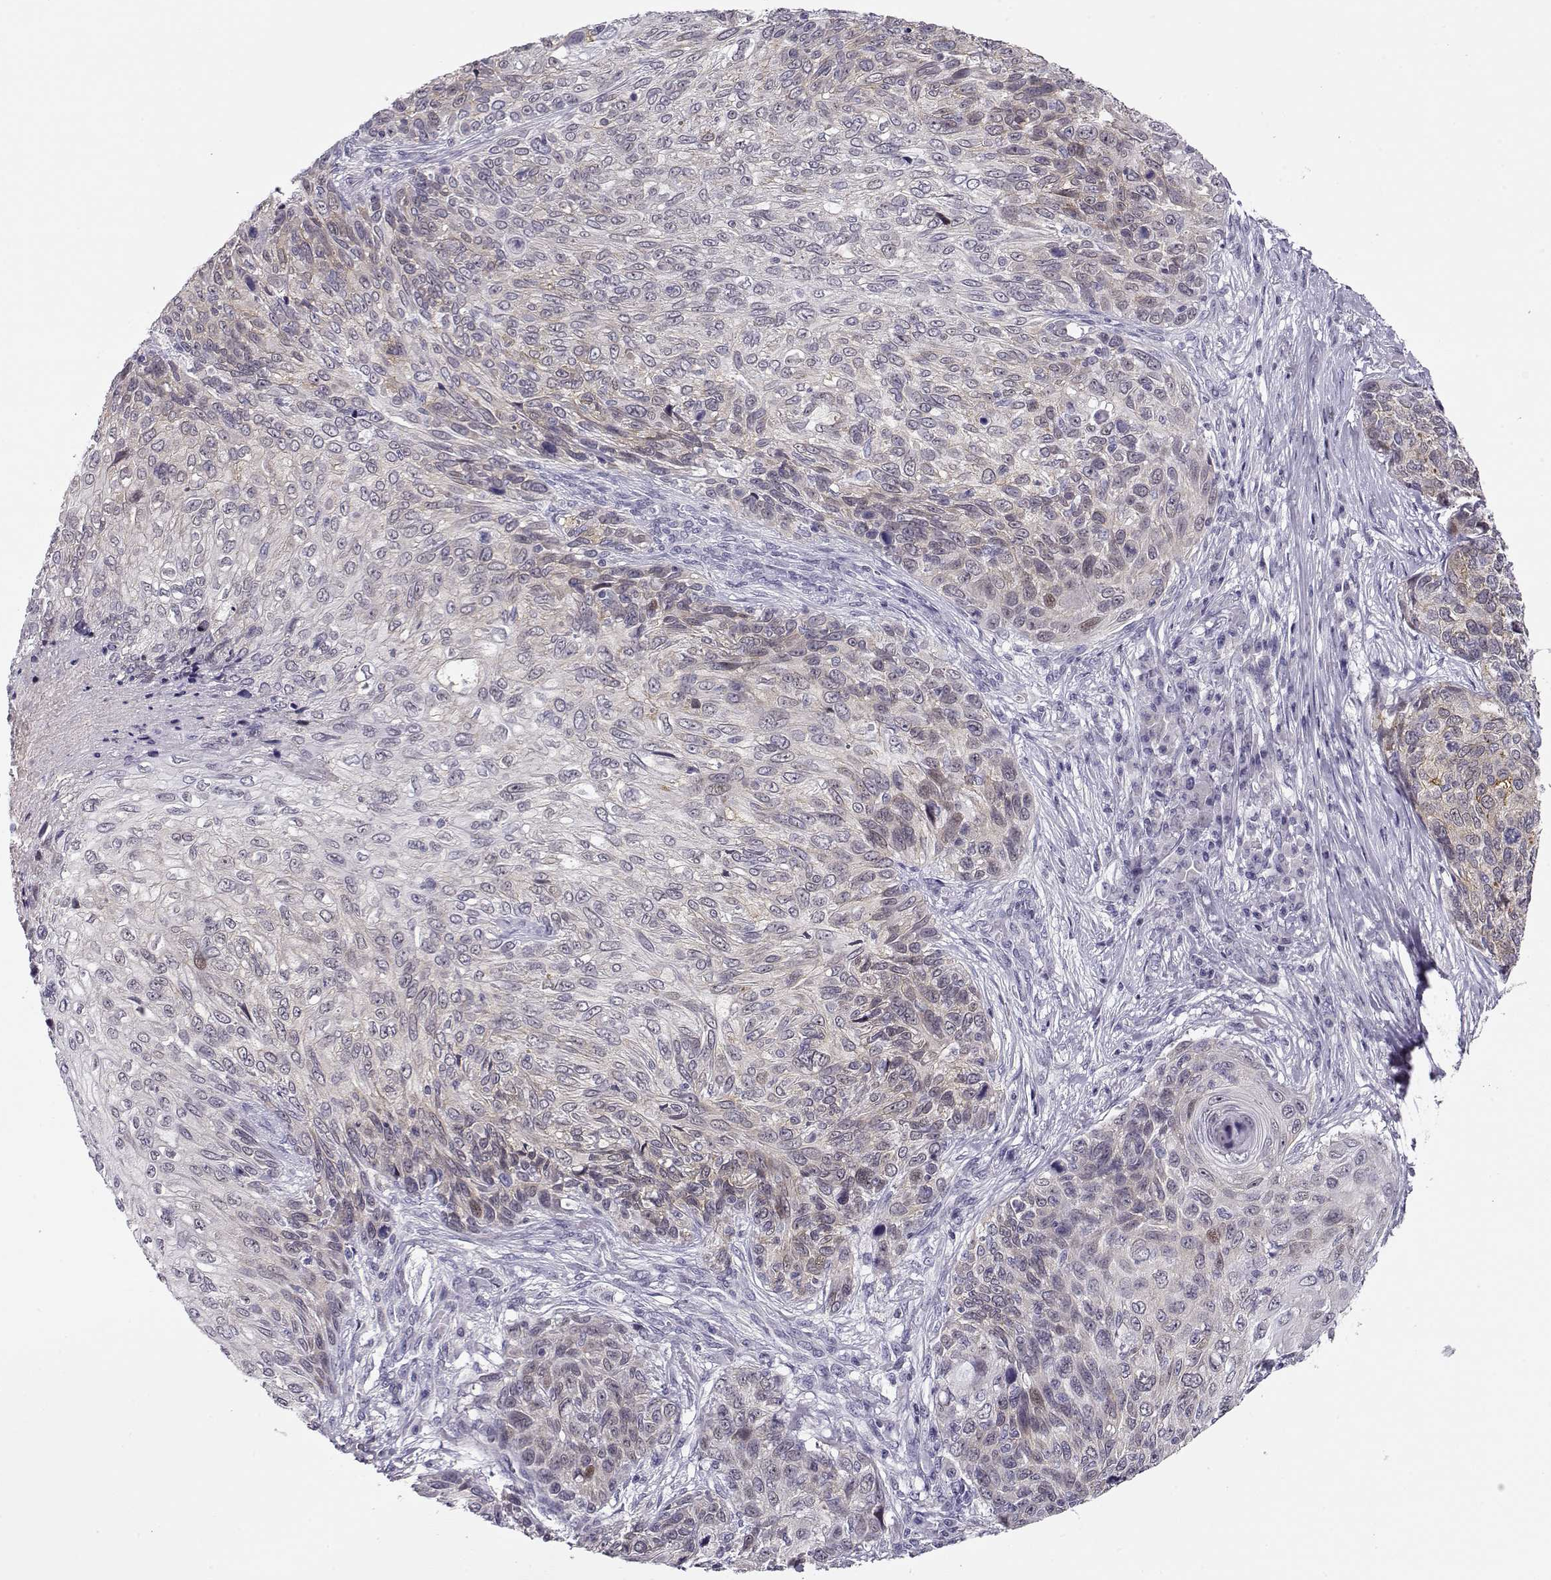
{"staining": {"intensity": "weak", "quantity": "<25%", "location": "cytoplasmic/membranous"}, "tissue": "skin cancer", "cell_type": "Tumor cells", "image_type": "cancer", "snomed": [{"axis": "morphology", "description": "Squamous cell carcinoma, NOS"}, {"axis": "topography", "description": "Skin"}], "caption": "A photomicrograph of skin cancer (squamous cell carcinoma) stained for a protein exhibits no brown staining in tumor cells.", "gene": "CRX", "patient": {"sex": "male", "age": 92}}